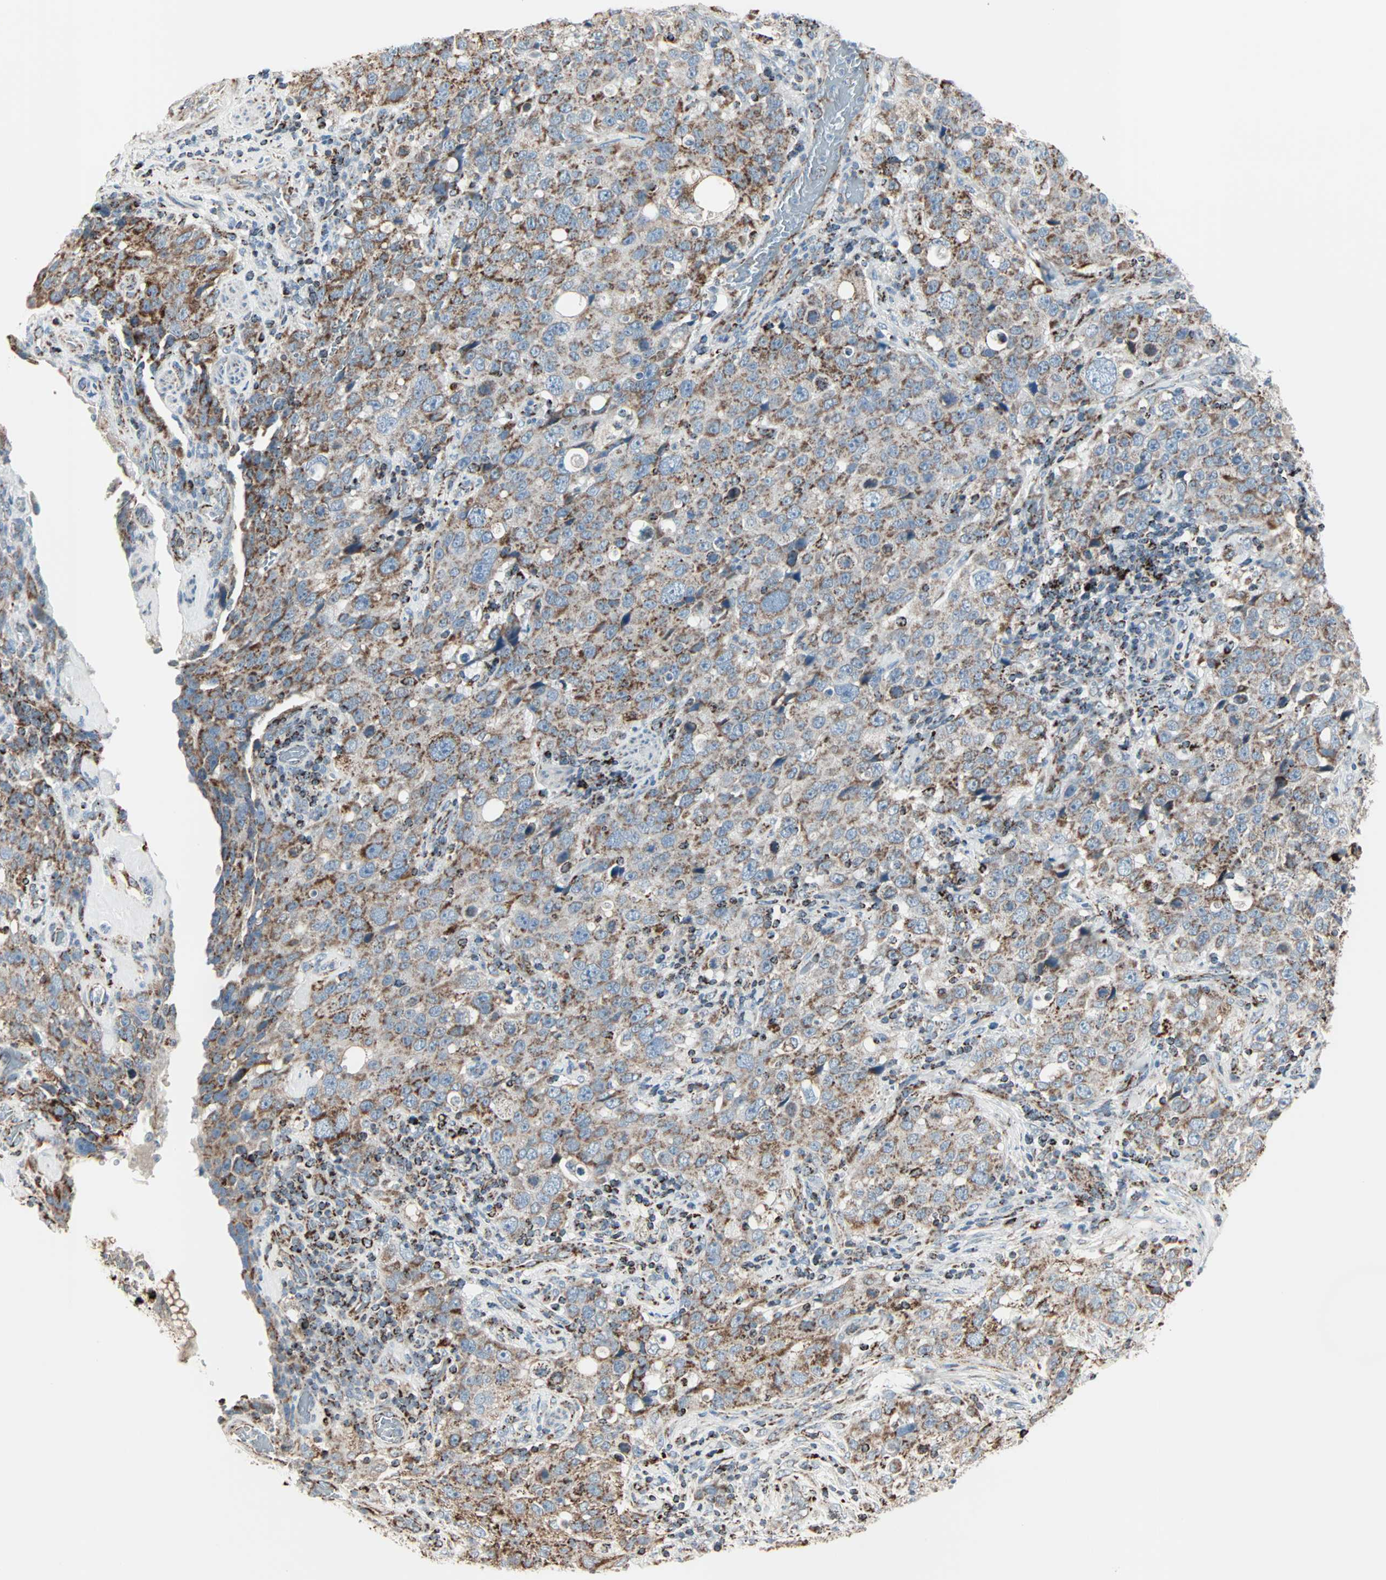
{"staining": {"intensity": "moderate", "quantity": ">75%", "location": "cytoplasmic/membranous"}, "tissue": "stomach cancer", "cell_type": "Tumor cells", "image_type": "cancer", "snomed": [{"axis": "morphology", "description": "Normal tissue, NOS"}, {"axis": "morphology", "description": "Adenocarcinoma, NOS"}, {"axis": "topography", "description": "Stomach"}], "caption": "Stomach cancer stained for a protein (brown) exhibits moderate cytoplasmic/membranous positive expression in approximately >75% of tumor cells.", "gene": "IDH2", "patient": {"sex": "male", "age": 48}}